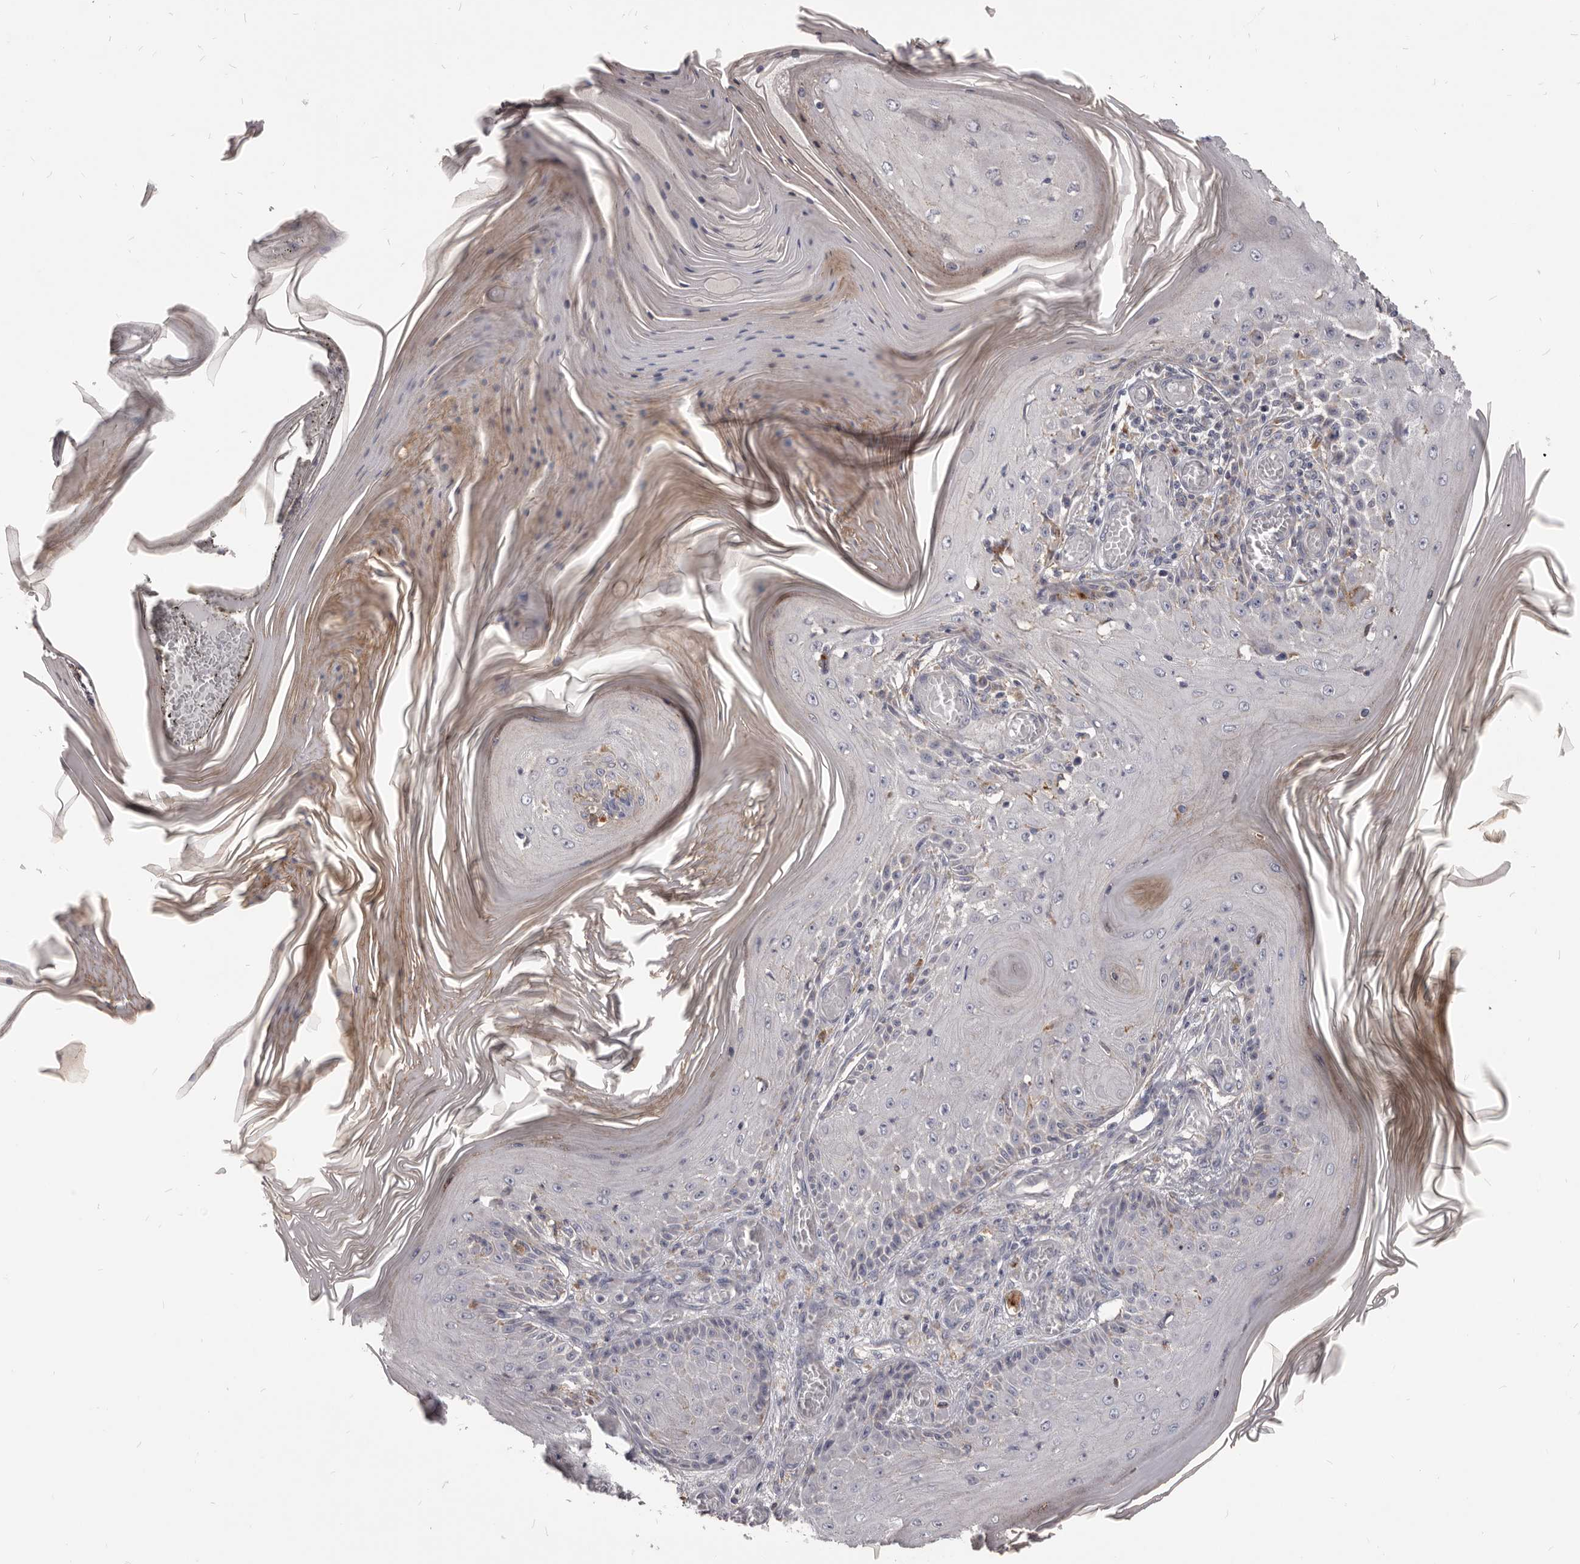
{"staining": {"intensity": "negative", "quantity": "none", "location": "none"}, "tissue": "skin cancer", "cell_type": "Tumor cells", "image_type": "cancer", "snomed": [{"axis": "morphology", "description": "Squamous cell carcinoma, NOS"}, {"axis": "topography", "description": "Skin"}], "caption": "An immunohistochemistry micrograph of skin squamous cell carcinoma is shown. There is no staining in tumor cells of skin squamous cell carcinoma. (DAB (3,3'-diaminobenzidine) IHC with hematoxylin counter stain).", "gene": "PI4K2A", "patient": {"sex": "female", "age": 73}}